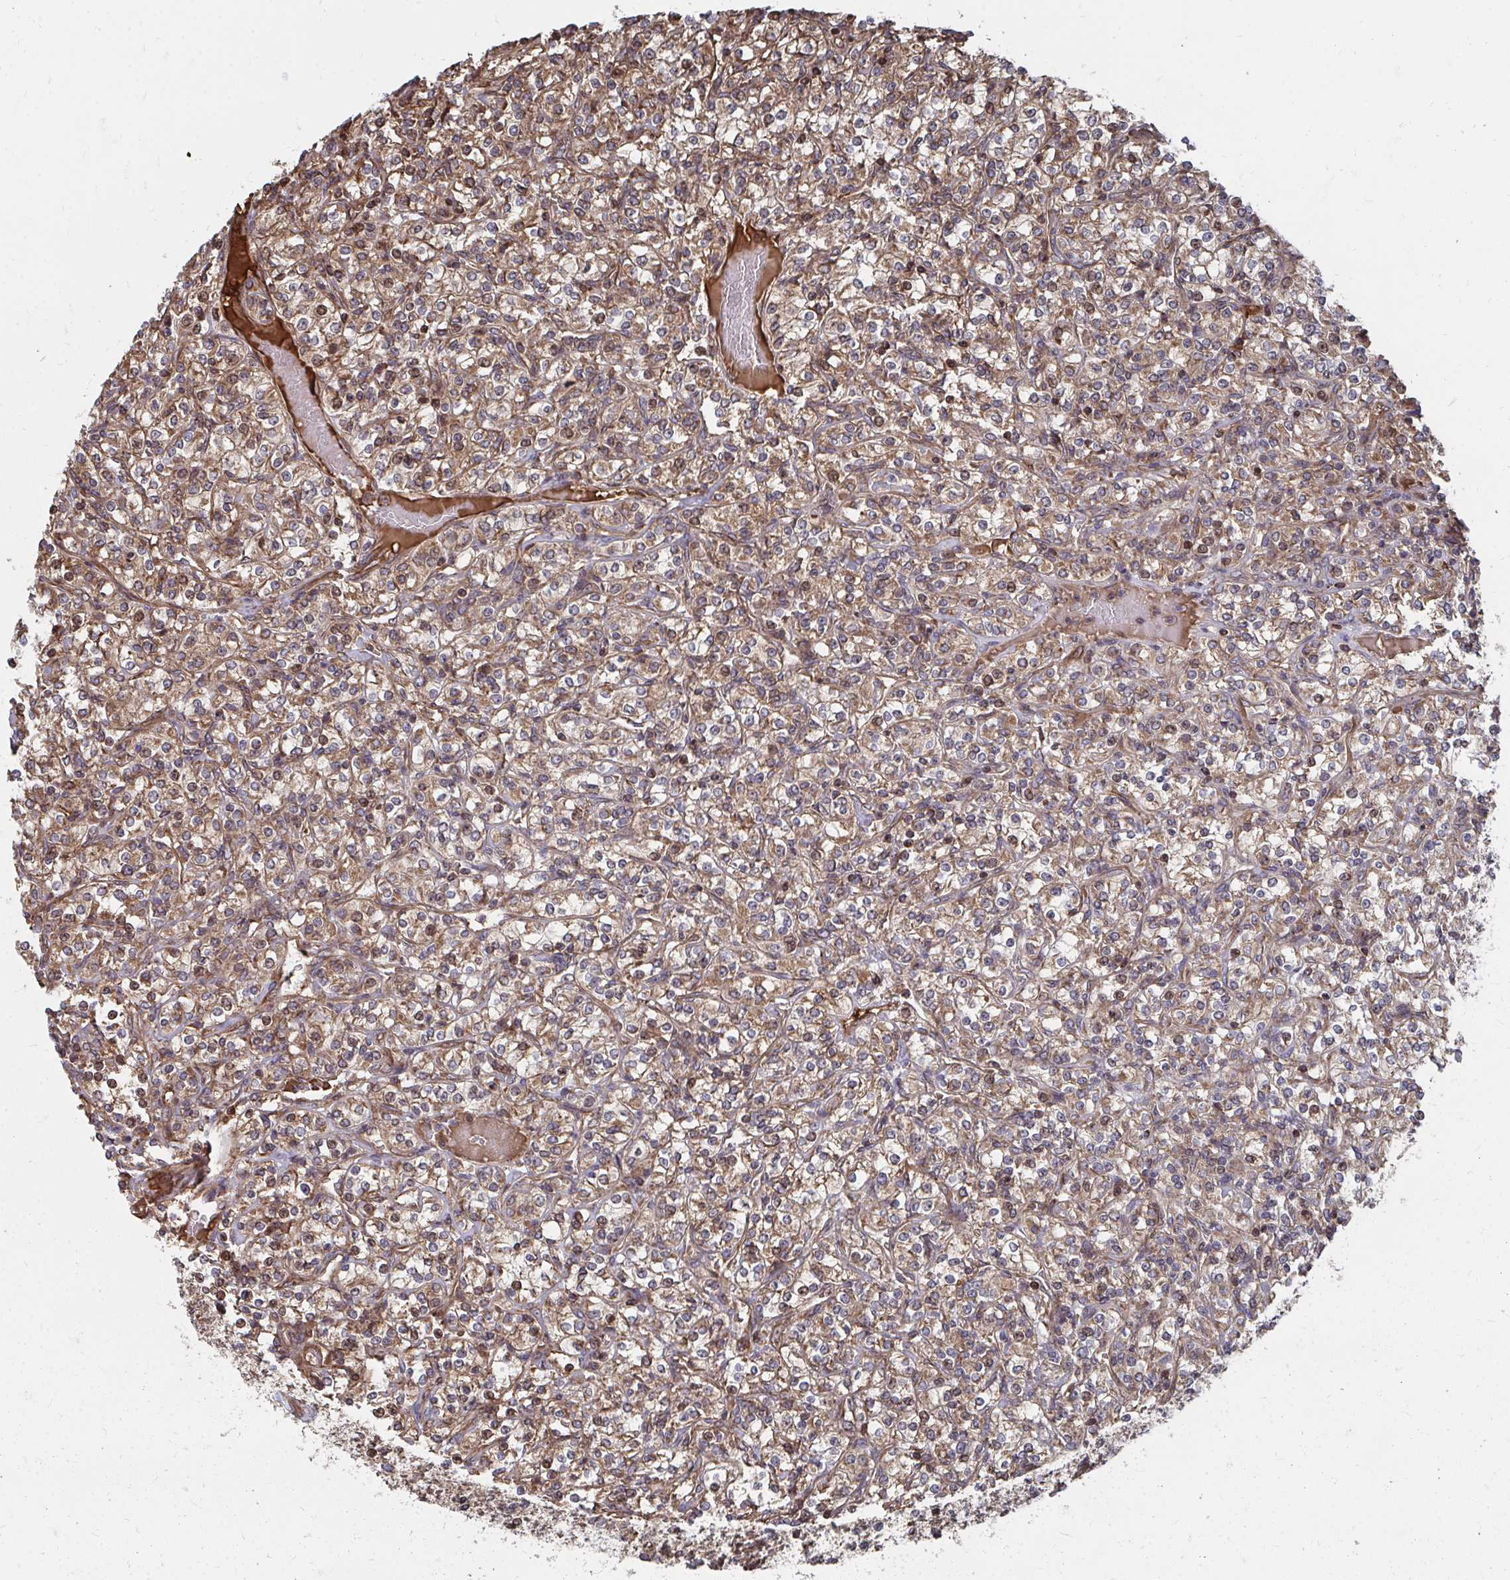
{"staining": {"intensity": "moderate", "quantity": ">75%", "location": "cytoplasmic/membranous,nuclear"}, "tissue": "renal cancer", "cell_type": "Tumor cells", "image_type": "cancer", "snomed": [{"axis": "morphology", "description": "Adenocarcinoma, NOS"}, {"axis": "topography", "description": "Kidney"}], "caption": "Renal cancer was stained to show a protein in brown. There is medium levels of moderate cytoplasmic/membranous and nuclear positivity in approximately >75% of tumor cells.", "gene": "FAM89A", "patient": {"sex": "male", "age": 77}}